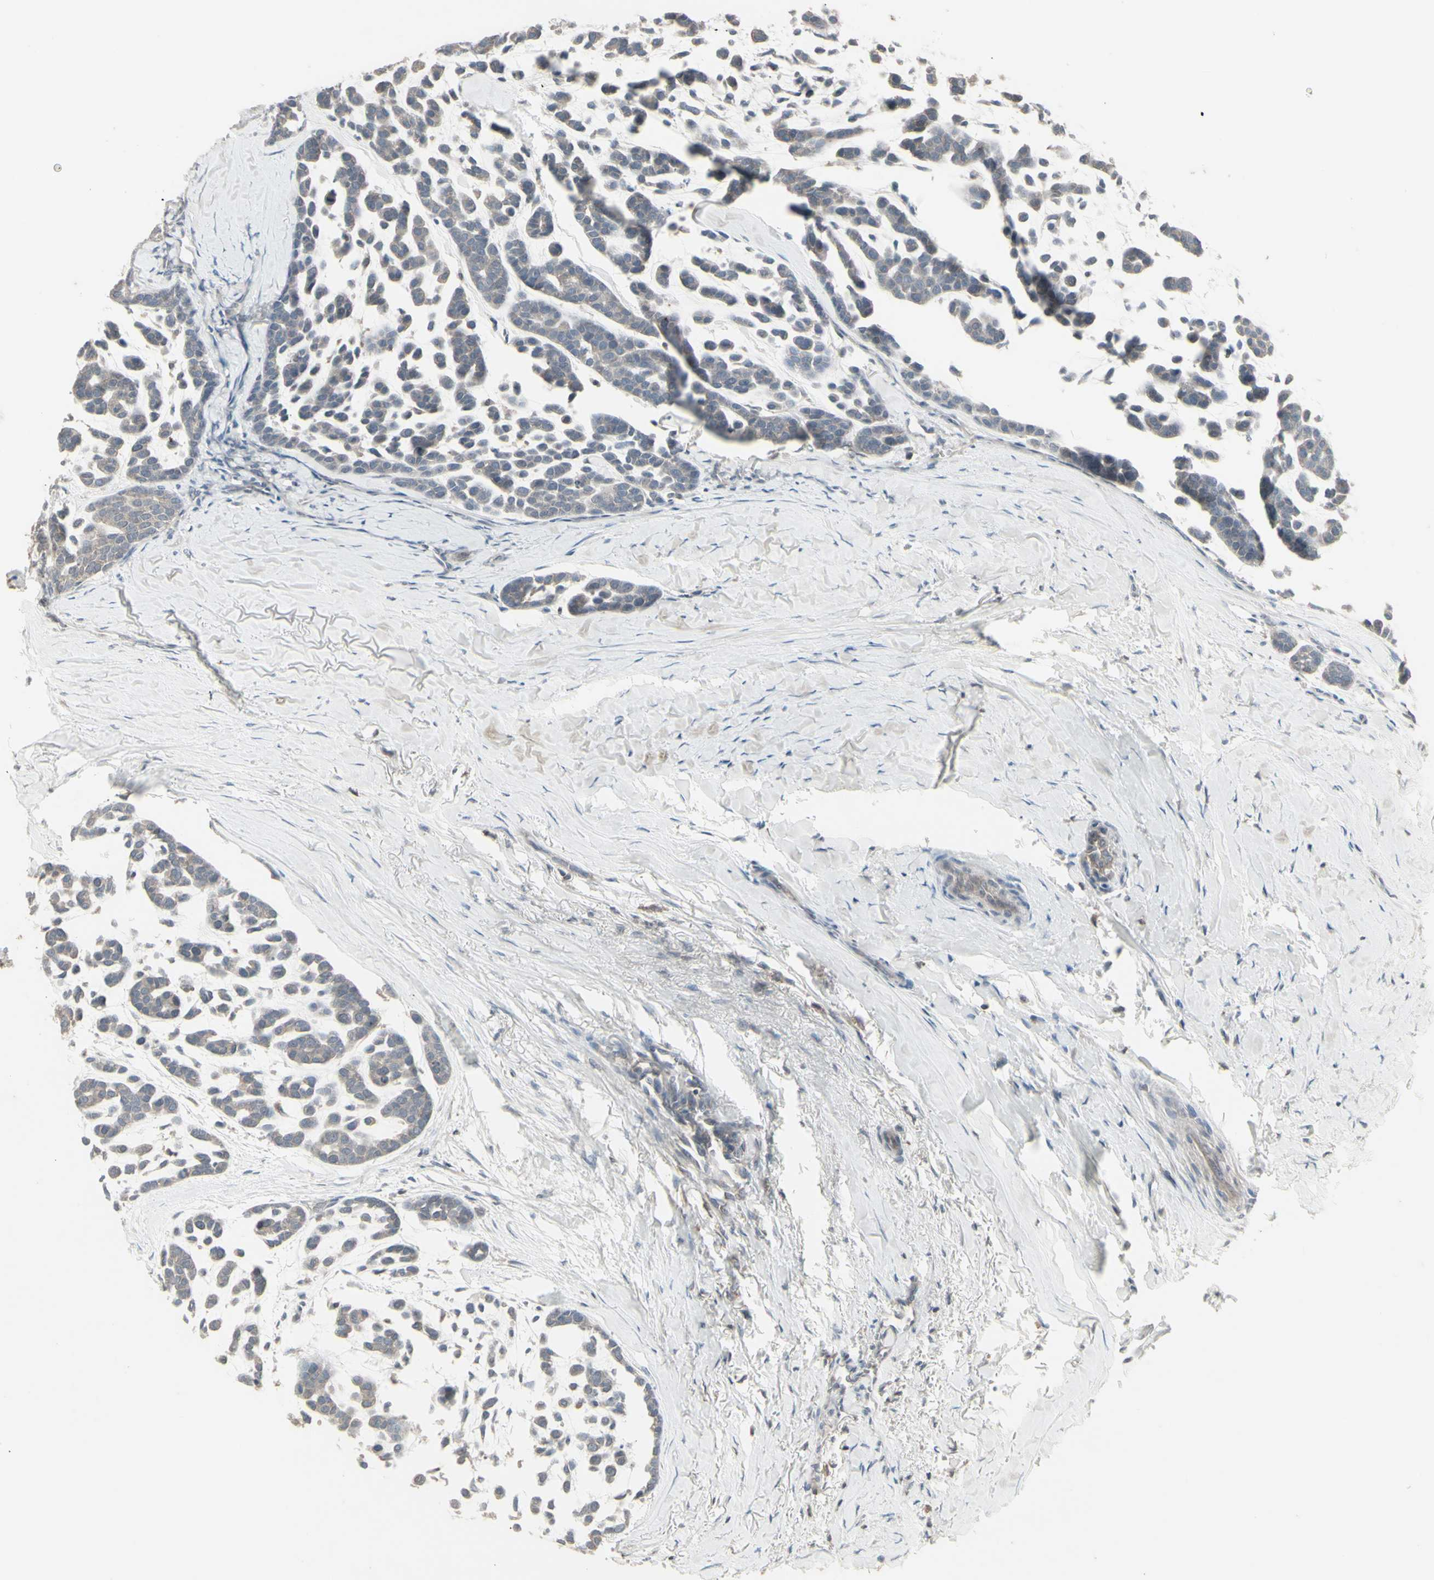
{"staining": {"intensity": "negative", "quantity": "none", "location": "none"}, "tissue": "head and neck cancer", "cell_type": "Tumor cells", "image_type": "cancer", "snomed": [{"axis": "morphology", "description": "Adenocarcinoma, NOS"}, {"axis": "morphology", "description": "Adenoma, NOS"}, {"axis": "topography", "description": "Head-Neck"}], "caption": "Protein analysis of adenoma (head and neck) displays no significant expression in tumor cells.", "gene": "CSK", "patient": {"sex": "female", "age": 55}}